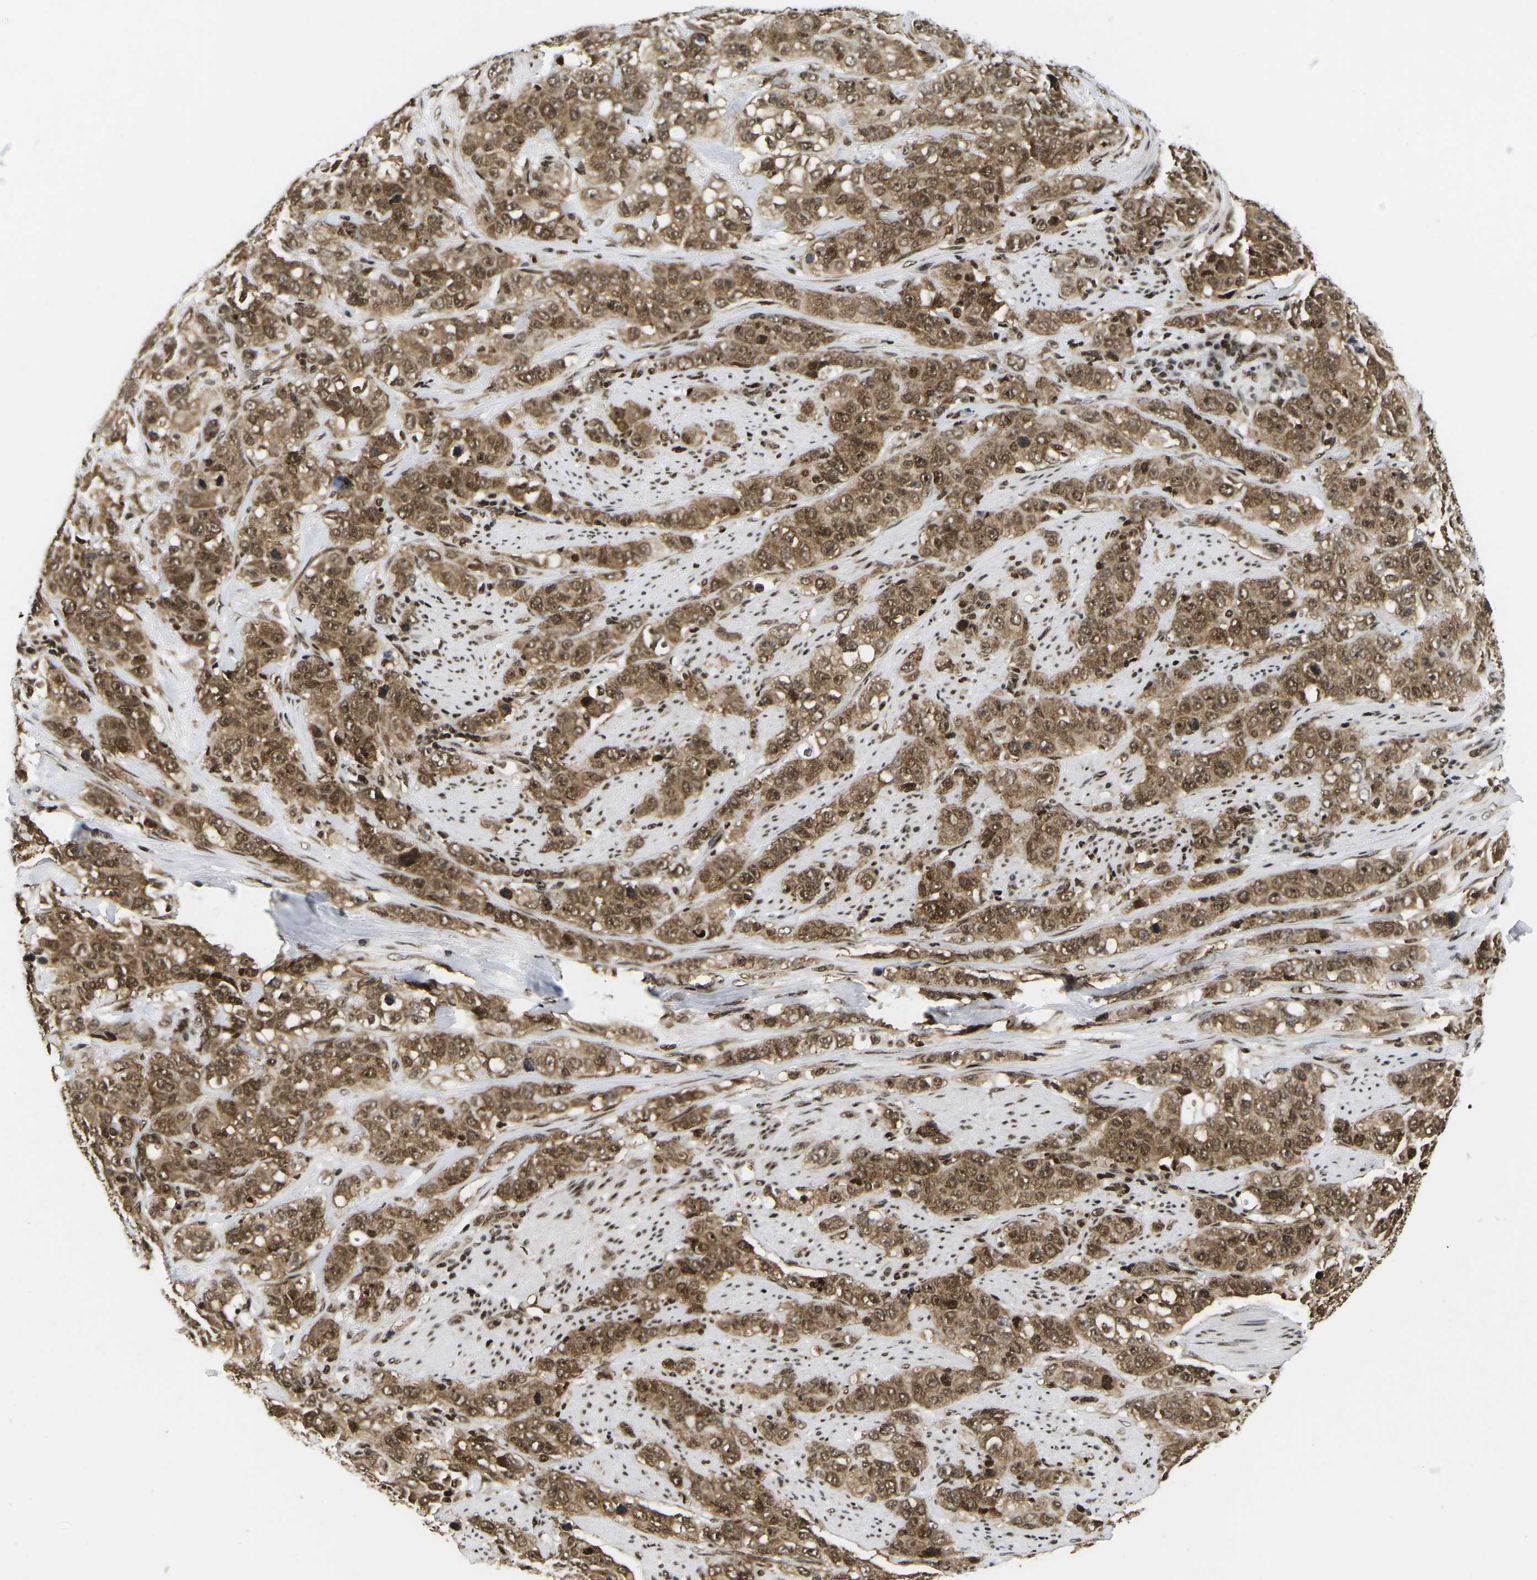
{"staining": {"intensity": "moderate", "quantity": ">75%", "location": "cytoplasmic/membranous,nuclear"}, "tissue": "stomach cancer", "cell_type": "Tumor cells", "image_type": "cancer", "snomed": [{"axis": "morphology", "description": "Adenocarcinoma, NOS"}, {"axis": "topography", "description": "Stomach"}], "caption": "A brown stain highlights moderate cytoplasmic/membranous and nuclear expression of a protein in stomach cancer (adenocarcinoma) tumor cells.", "gene": "CELF1", "patient": {"sex": "male", "age": 48}}